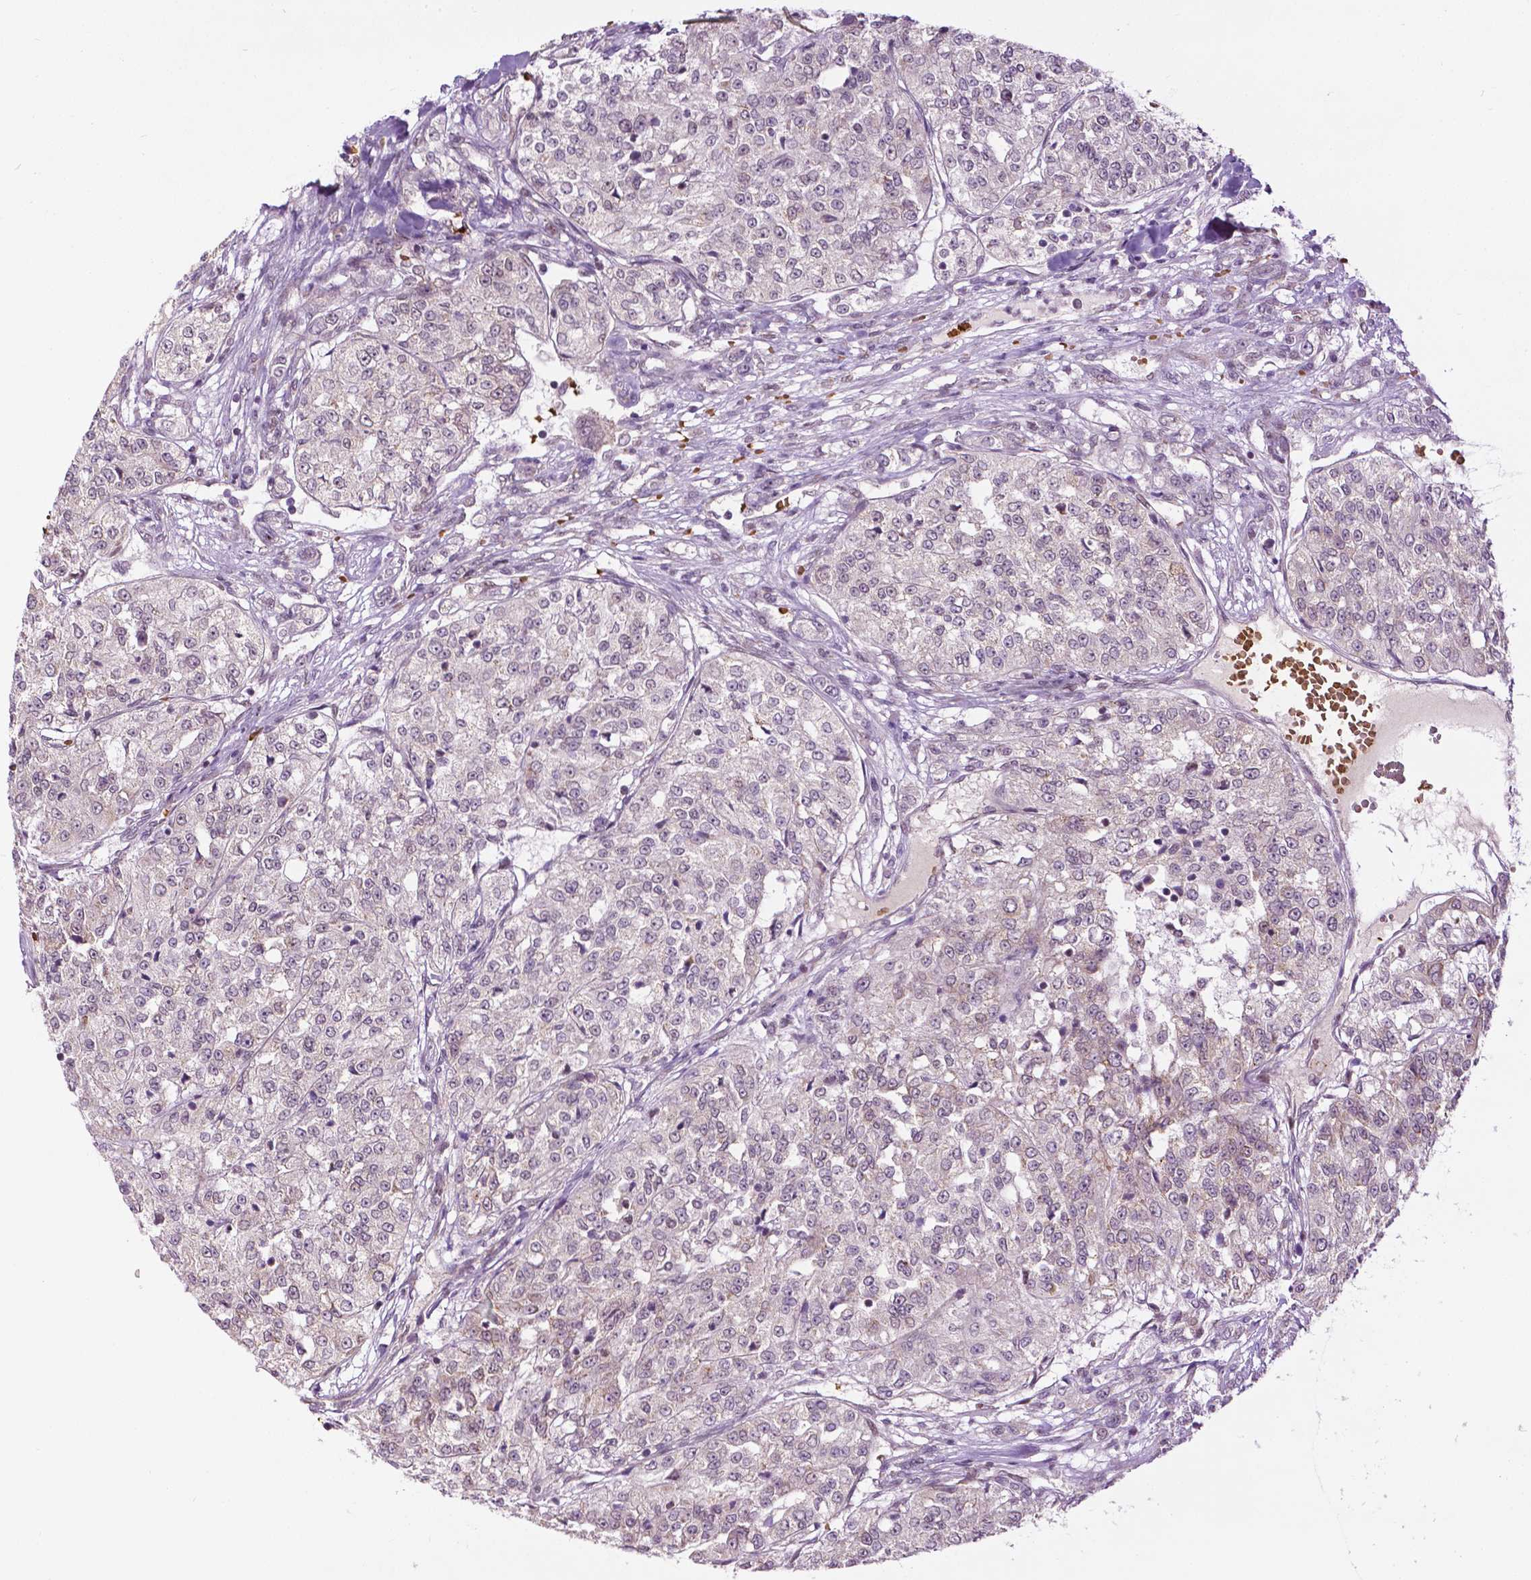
{"staining": {"intensity": "negative", "quantity": "none", "location": "none"}, "tissue": "renal cancer", "cell_type": "Tumor cells", "image_type": "cancer", "snomed": [{"axis": "morphology", "description": "Adenocarcinoma, NOS"}, {"axis": "topography", "description": "Kidney"}], "caption": "Immunohistochemical staining of adenocarcinoma (renal) displays no significant staining in tumor cells.", "gene": "ZNF41", "patient": {"sex": "female", "age": 63}}